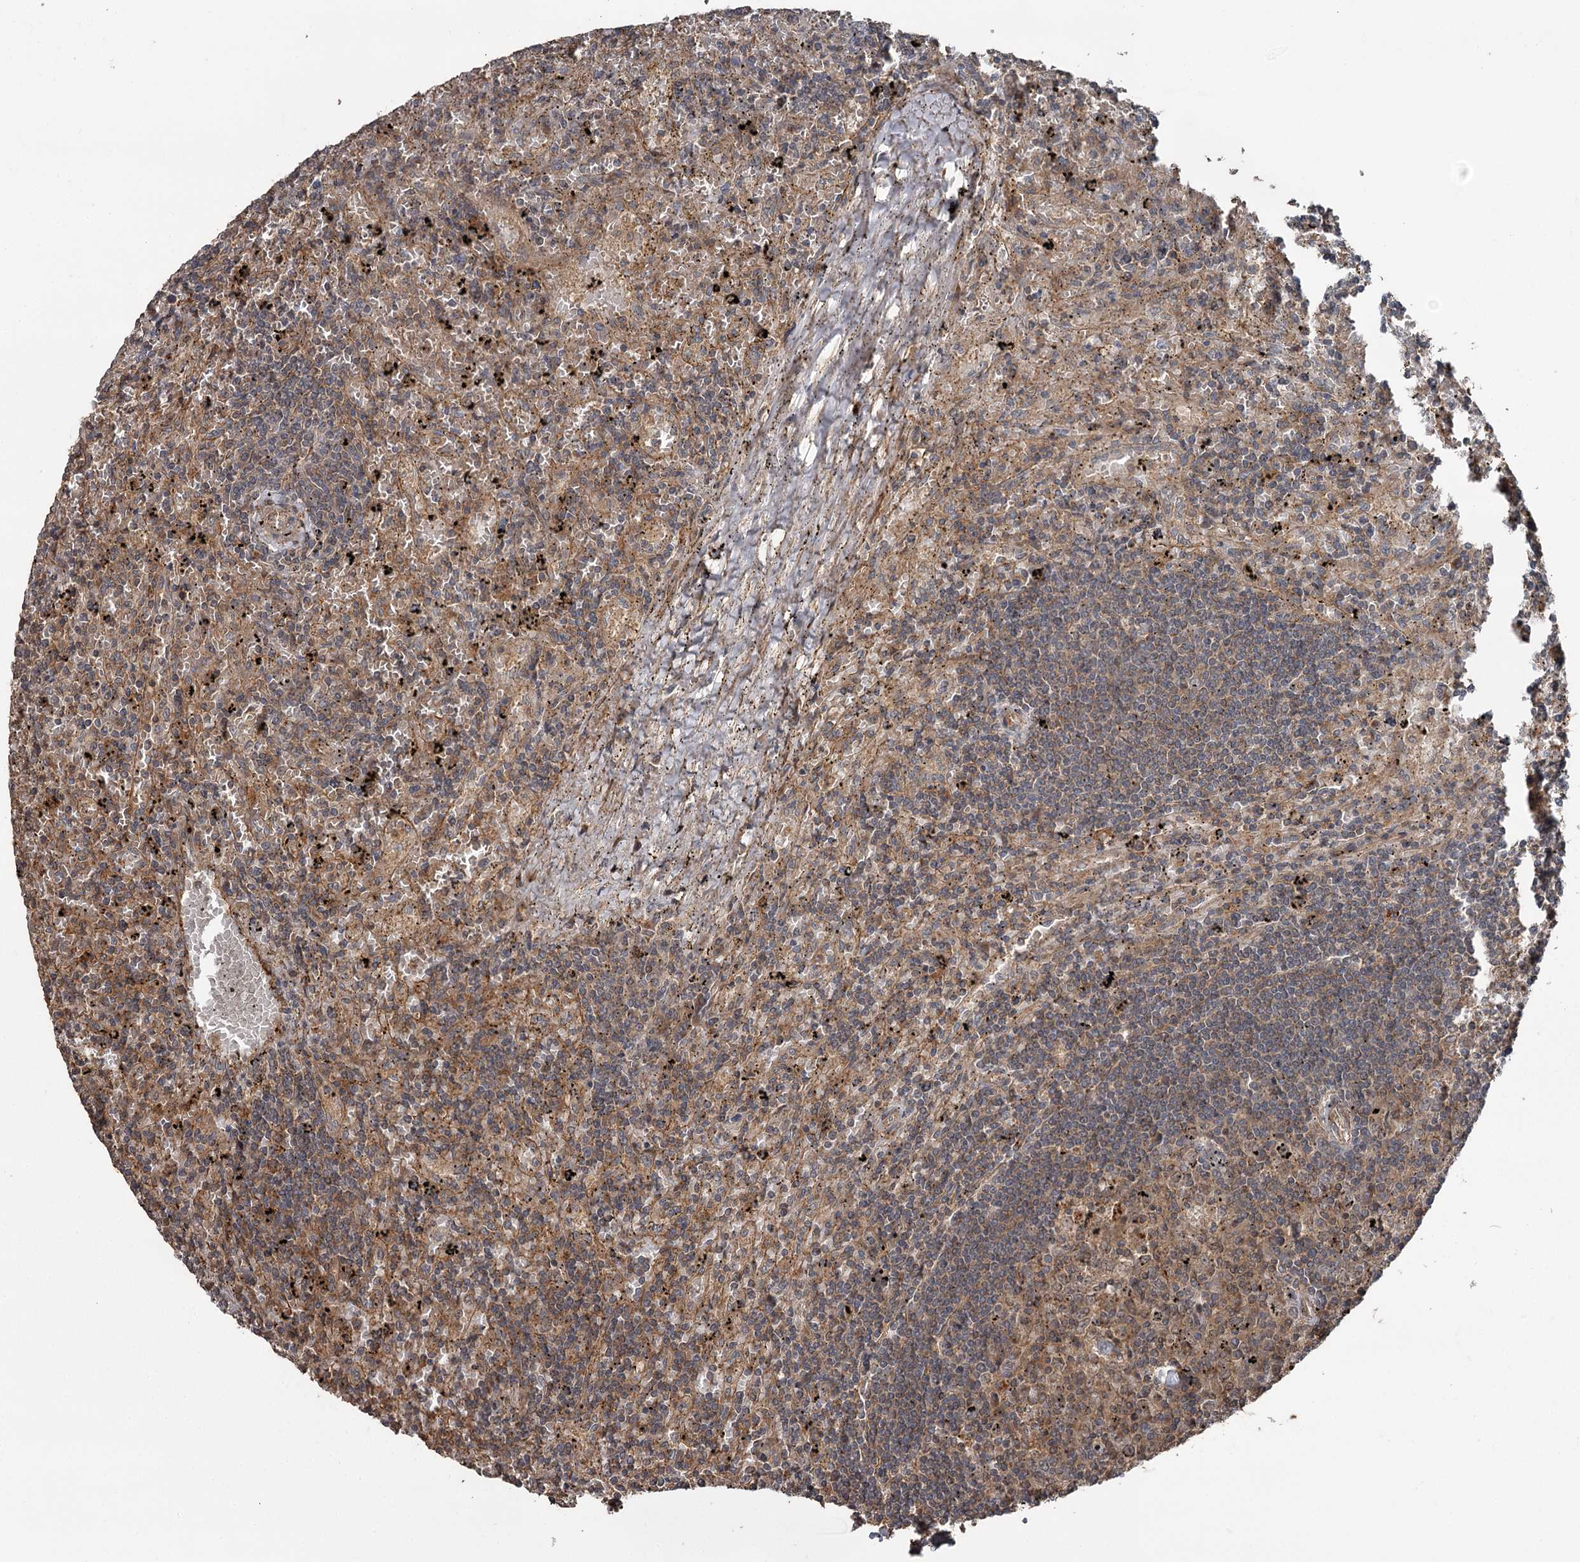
{"staining": {"intensity": "weak", "quantity": "25%-75%", "location": "cytoplasmic/membranous"}, "tissue": "lymphoma", "cell_type": "Tumor cells", "image_type": "cancer", "snomed": [{"axis": "morphology", "description": "Malignant lymphoma, non-Hodgkin's type, Low grade"}, {"axis": "topography", "description": "Spleen"}], "caption": "This is an image of IHC staining of low-grade malignant lymphoma, non-Hodgkin's type, which shows weak staining in the cytoplasmic/membranous of tumor cells.", "gene": "RAB21", "patient": {"sex": "male", "age": 76}}